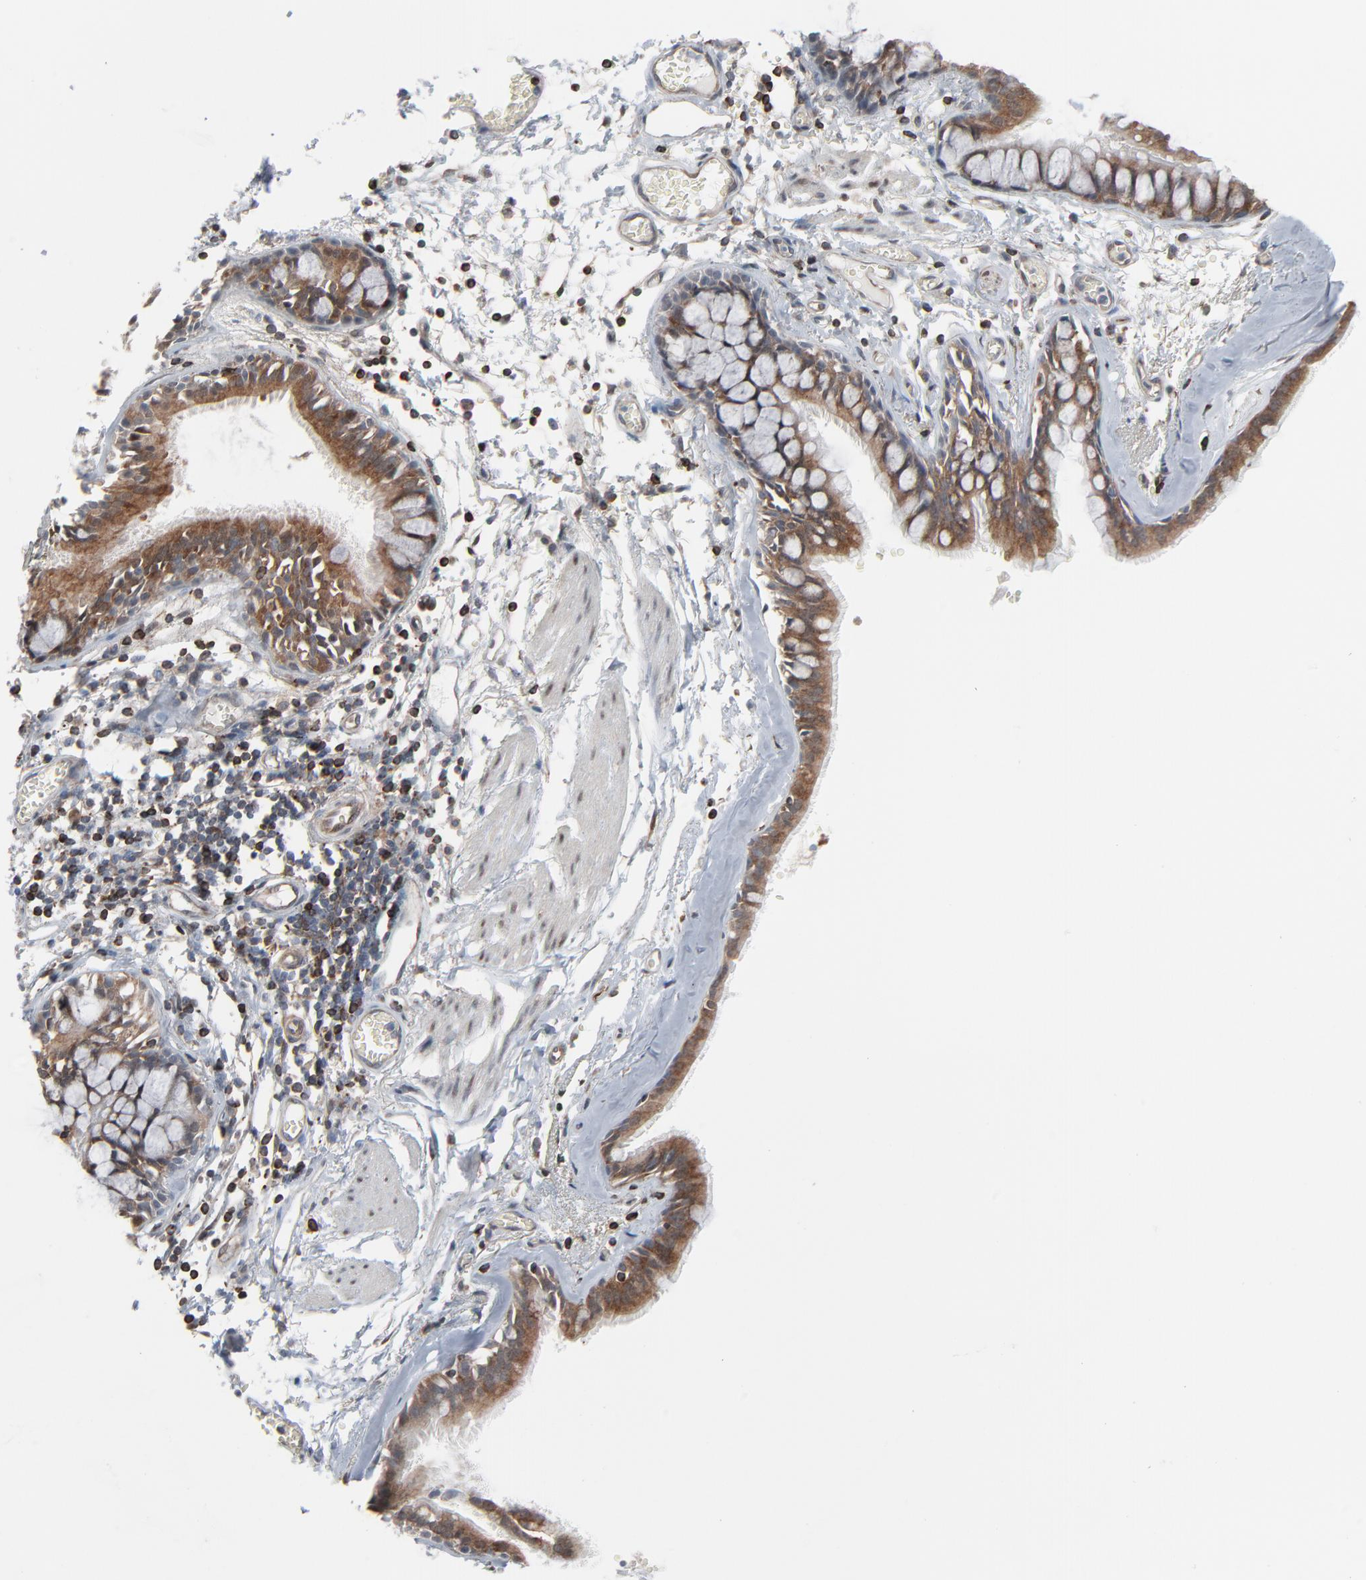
{"staining": {"intensity": "moderate", "quantity": ">75%", "location": "cytoplasmic/membranous"}, "tissue": "bronchus", "cell_type": "Respiratory epithelial cells", "image_type": "normal", "snomed": [{"axis": "morphology", "description": "Normal tissue, NOS"}, {"axis": "topography", "description": "Bronchus"}, {"axis": "topography", "description": "Lung"}], "caption": "Immunohistochemical staining of benign human bronchus exhibits moderate cytoplasmic/membranous protein staining in approximately >75% of respiratory epithelial cells. Immunohistochemistry (ihc) stains the protein in brown and the nuclei are stained blue.", "gene": "OPTN", "patient": {"sex": "female", "age": 56}}